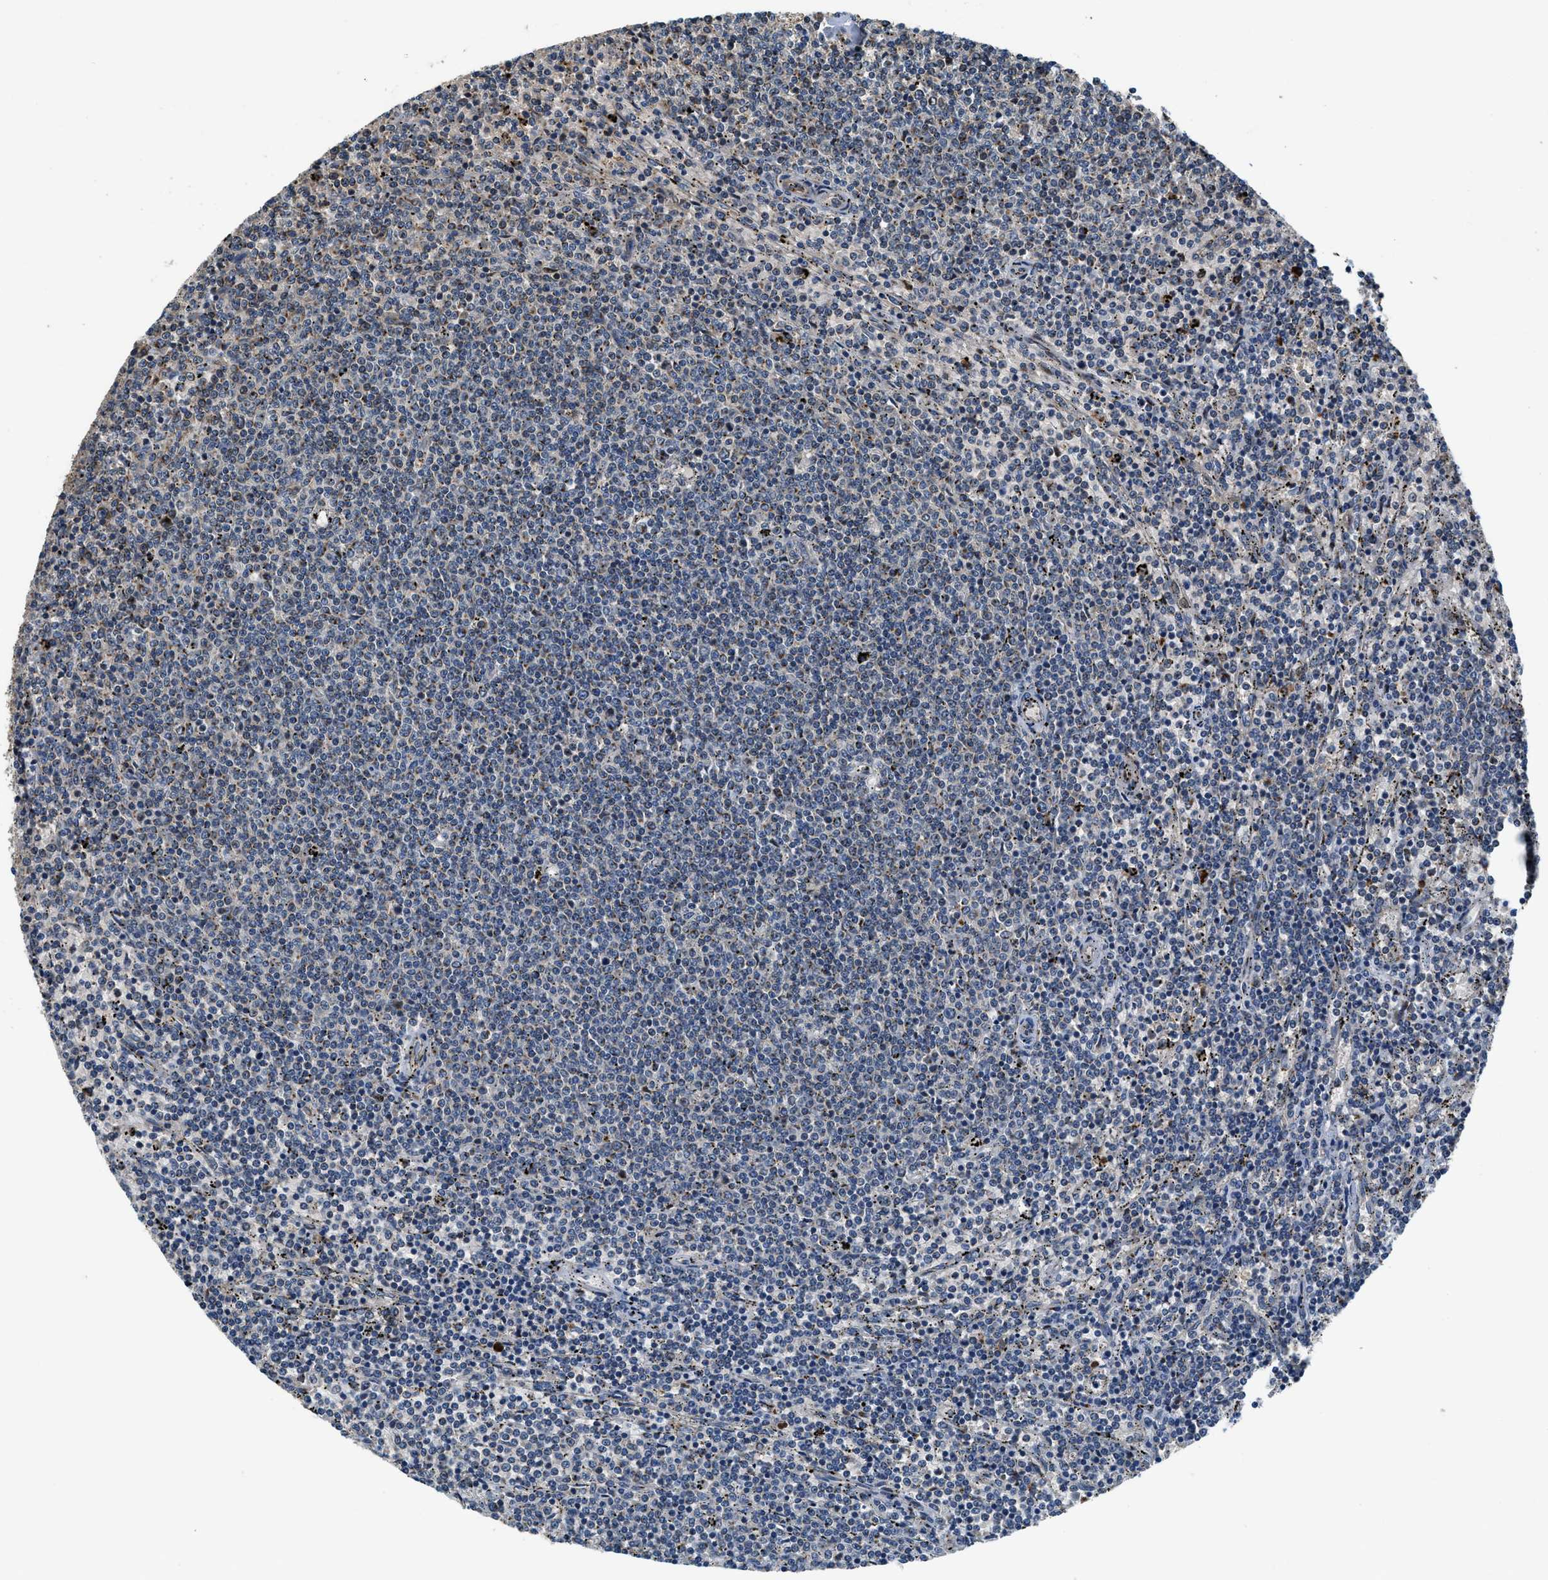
{"staining": {"intensity": "negative", "quantity": "none", "location": "none"}, "tissue": "lymphoma", "cell_type": "Tumor cells", "image_type": "cancer", "snomed": [{"axis": "morphology", "description": "Malignant lymphoma, non-Hodgkin's type, Low grade"}, {"axis": "topography", "description": "Spleen"}], "caption": "The immunohistochemistry (IHC) image has no significant positivity in tumor cells of lymphoma tissue. (Brightfield microscopy of DAB IHC at high magnification).", "gene": "FUT8", "patient": {"sex": "female", "age": 50}}